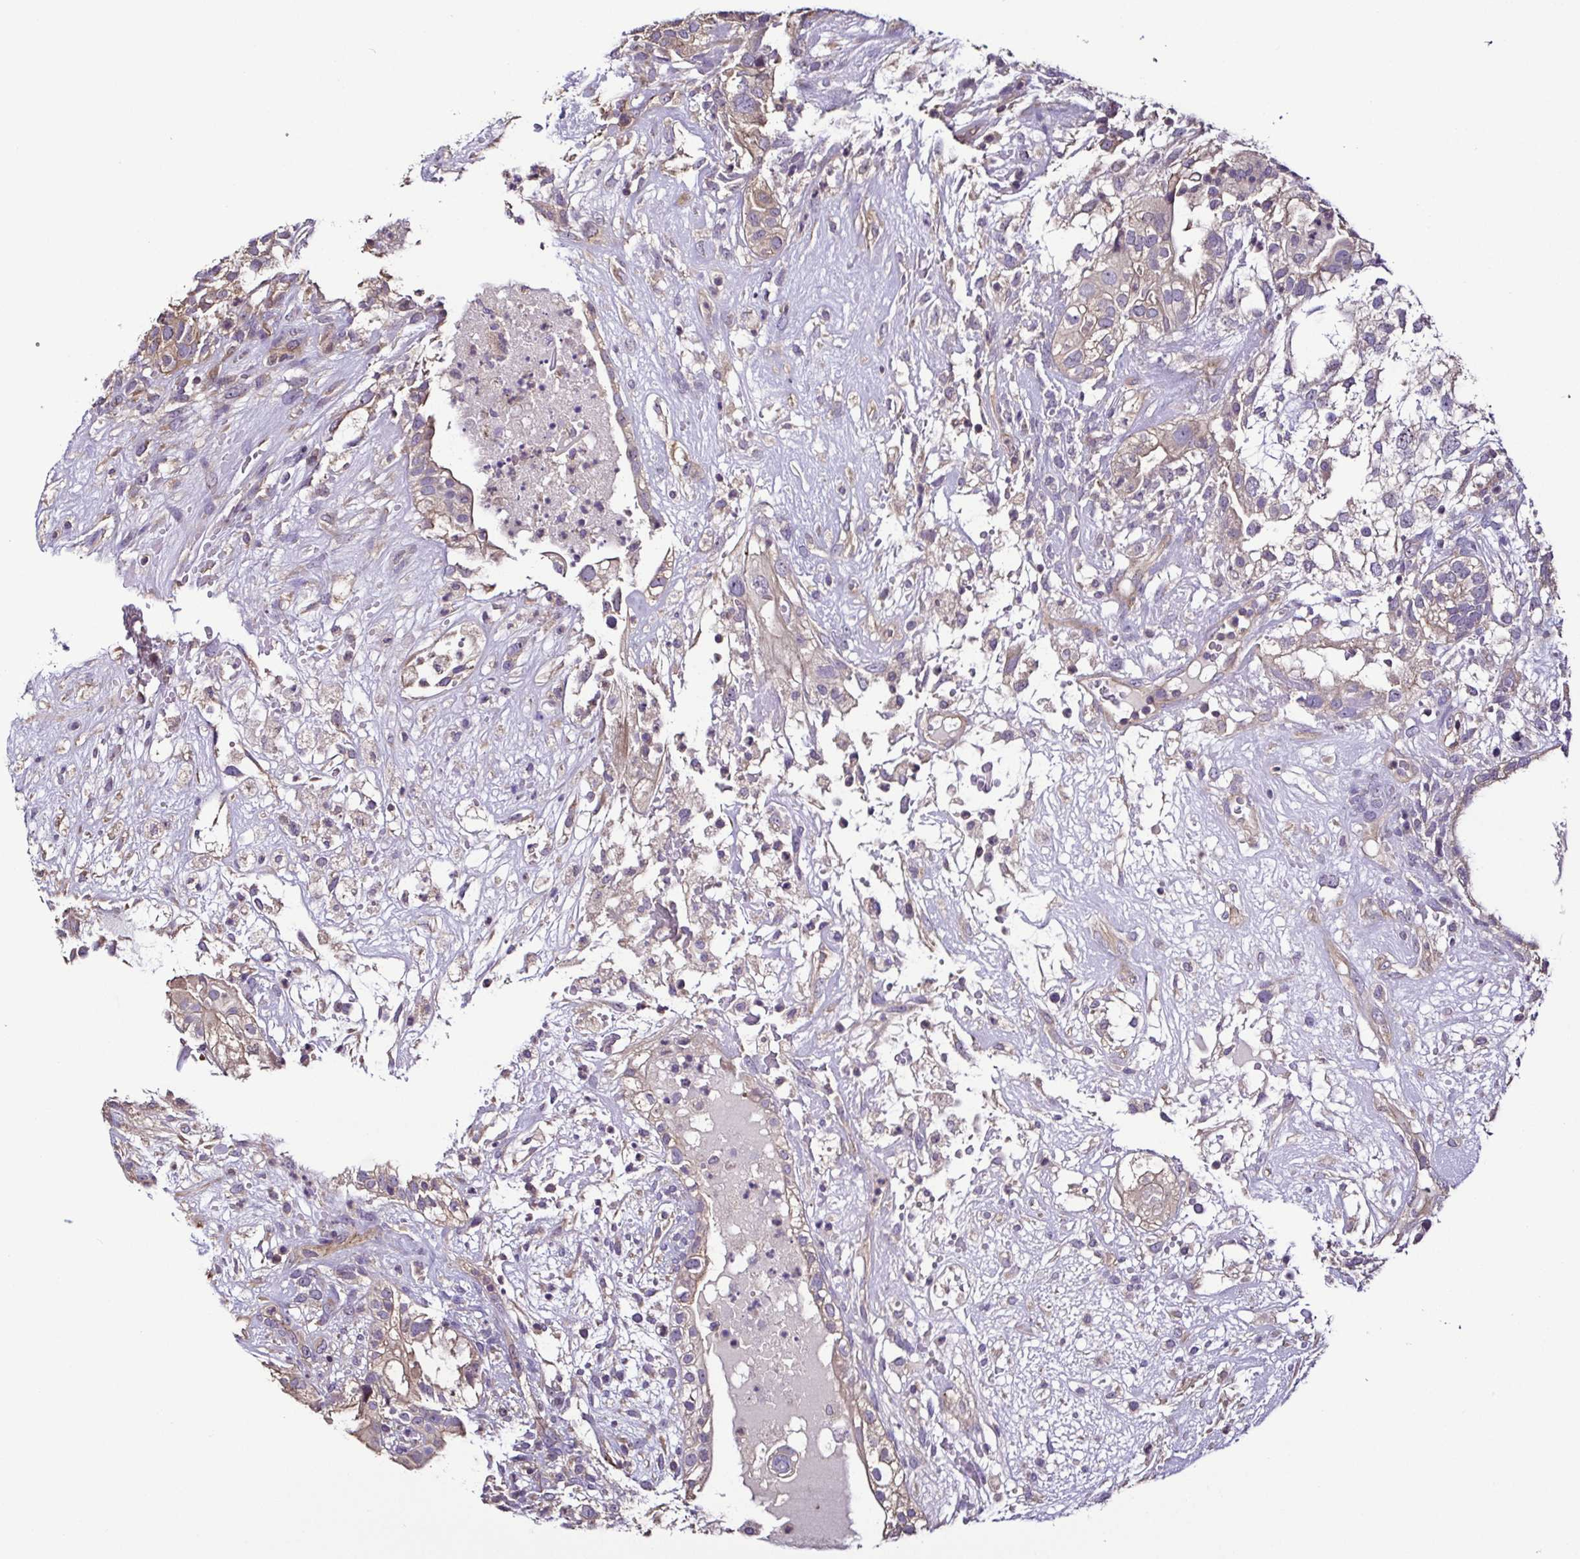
{"staining": {"intensity": "weak", "quantity": "<25%", "location": "cytoplasmic/membranous"}, "tissue": "testis cancer", "cell_type": "Tumor cells", "image_type": "cancer", "snomed": [{"axis": "morphology", "description": "Seminoma, NOS"}, {"axis": "morphology", "description": "Carcinoma, Embryonal, NOS"}, {"axis": "topography", "description": "Testis"}], "caption": "Immunohistochemistry (IHC) photomicrograph of neoplastic tissue: human testis cancer stained with DAB demonstrates no significant protein positivity in tumor cells.", "gene": "LMOD2", "patient": {"sex": "male", "age": 41}}